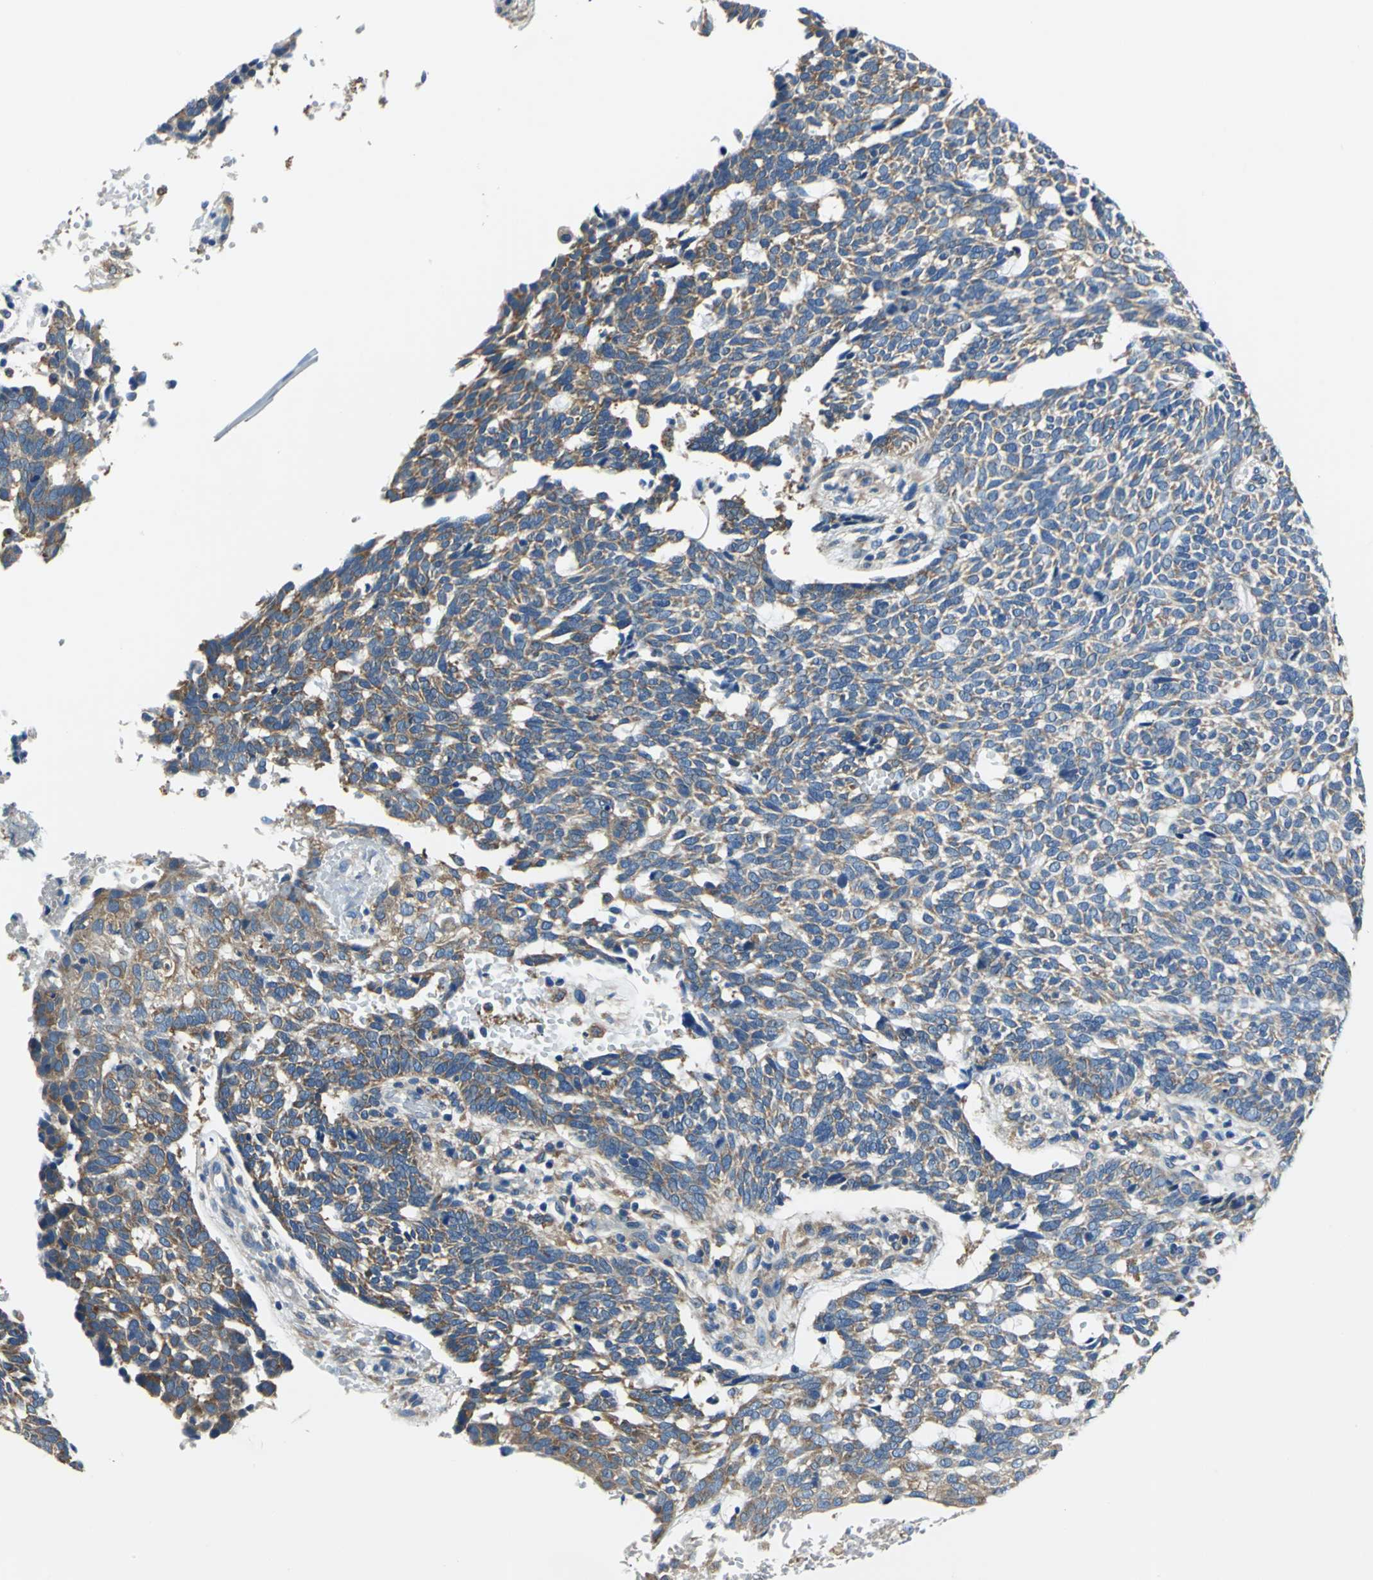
{"staining": {"intensity": "moderate", "quantity": ">75%", "location": "cytoplasmic/membranous"}, "tissue": "skin cancer", "cell_type": "Tumor cells", "image_type": "cancer", "snomed": [{"axis": "morphology", "description": "Normal tissue, NOS"}, {"axis": "morphology", "description": "Basal cell carcinoma"}, {"axis": "topography", "description": "Skin"}], "caption": "IHC of human skin cancer (basal cell carcinoma) reveals medium levels of moderate cytoplasmic/membranous expression in about >75% of tumor cells. The staining was performed using DAB, with brown indicating positive protein expression. Nuclei are stained blue with hematoxylin.", "gene": "TRIM25", "patient": {"sex": "male", "age": 87}}